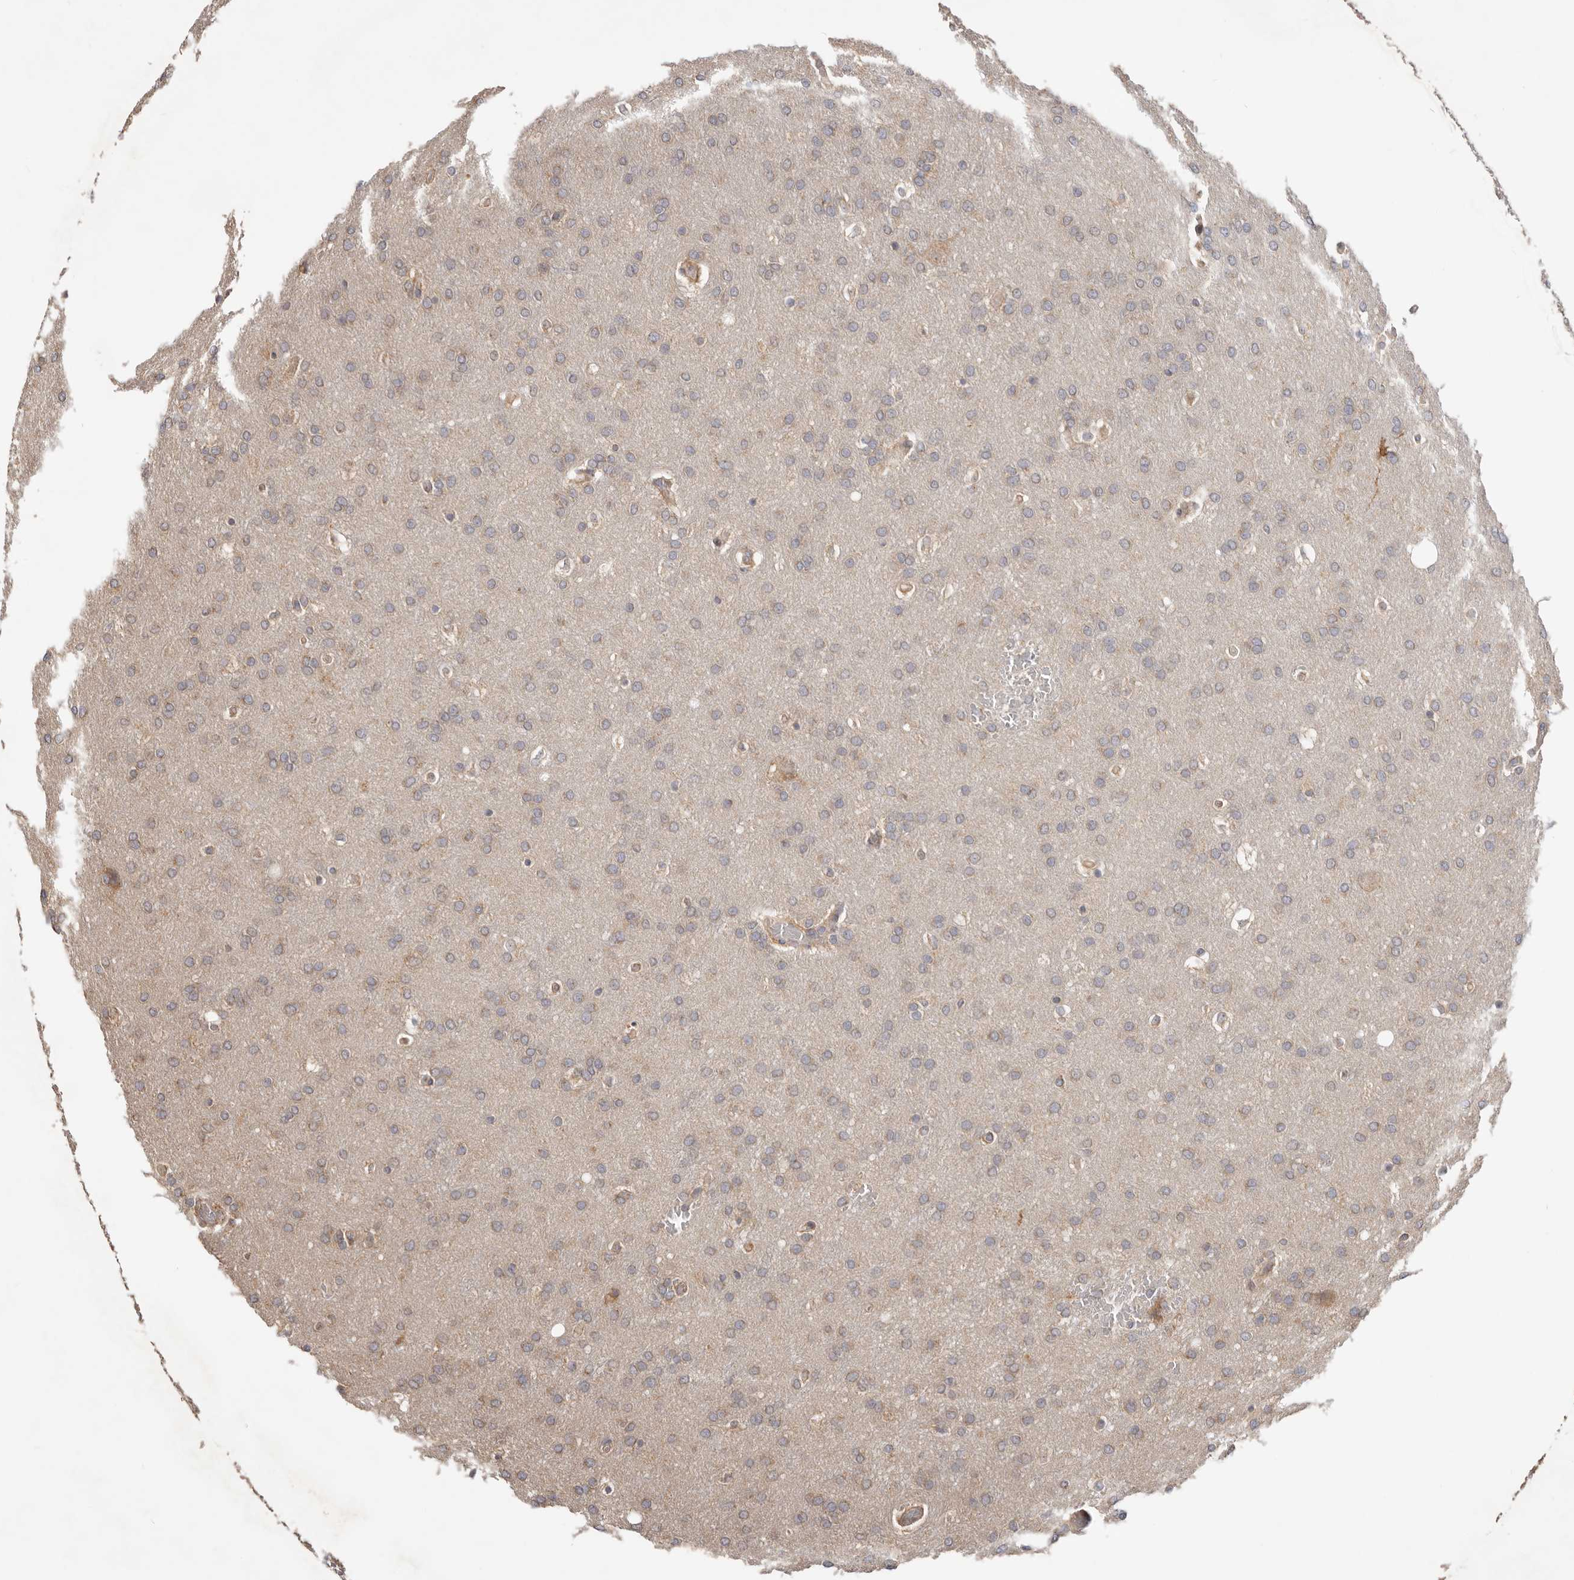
{"staining": {"intensity": "weak", "quantity": ">75%", "location": "cytoplasmic/membranous"}, "tissue": "glioma", "cell_type": "Tumor cells", "image_type": "cancer", "snomed": [{"axis": "morphology", "description": "Glioma, malignant, Low grade"}, {"axis": "topography", "description": "Brain"}], "caption": "Malignant low-grade glioma tissue shows weak cytoplasmic/membranous positivity in approximately >75% of tumor cells, visualized by immunohistochemistry.", "gene": "LRP6", "patient": {"sex": "female", "age": 37}}